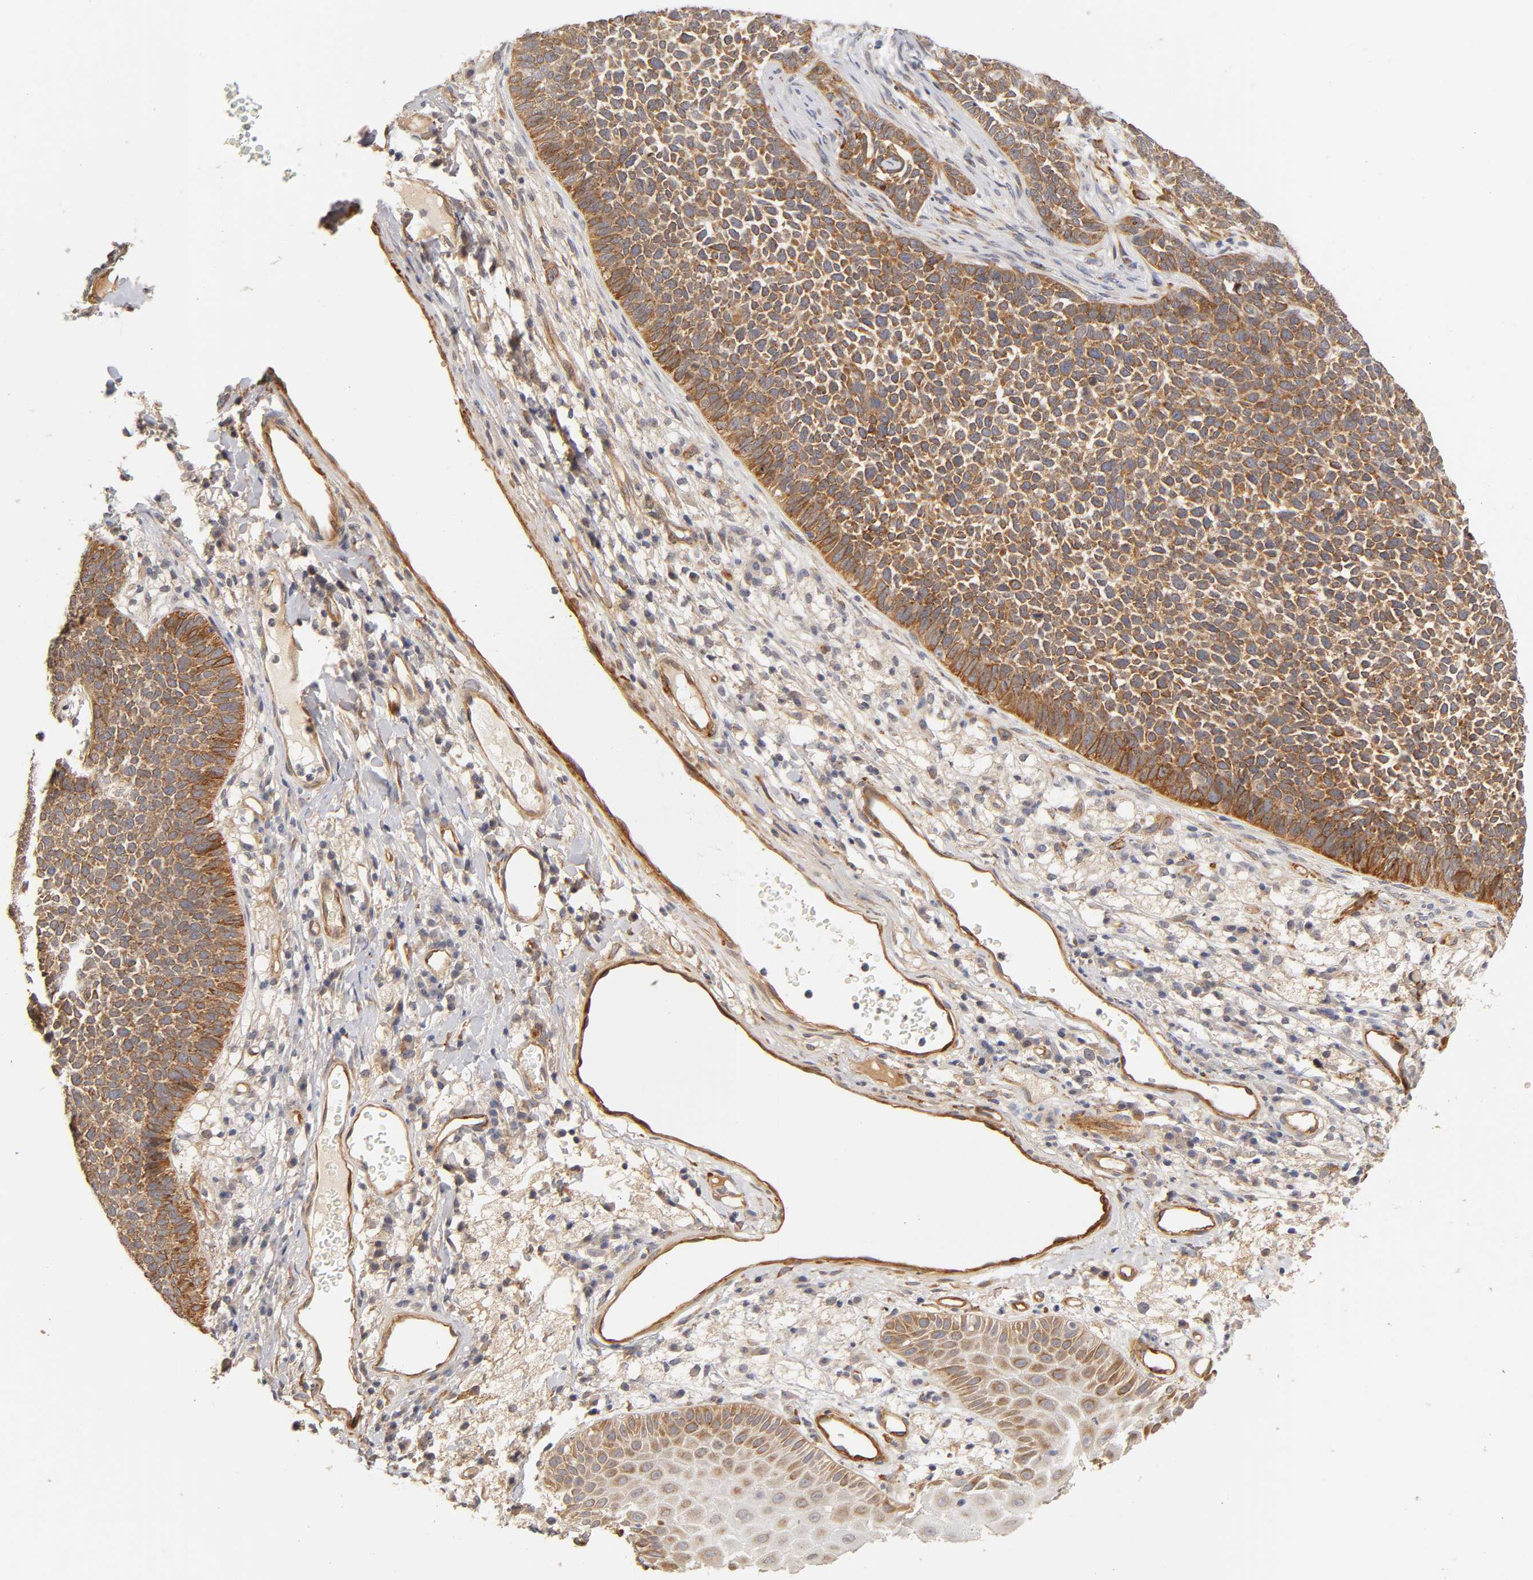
{"staining": {"intensity": "moderate", "quantity": ">75%", "location": "cytoplasmic/membranous"}, "tissue": "skin cancer", "cell_type": "Tumor cells", "image_type": "cancer", "snomed": [{"axis": "morphology", "description": "Basal cell carcinoma"}, {"axis": "topography", "description": "Skin"}], "caption": "High-power microscopy captured an immunohistochemistry (IHC) micrograph of skin basal cell carcinoma, revealing moderate cytoplasmic/membranous staining in about >75% of tumor cells. (DAB IHC, brown staining for protein, blue staining for nuclei).", "gene": "LAMB1", "patient": {"sex": "female", "age": 84}}